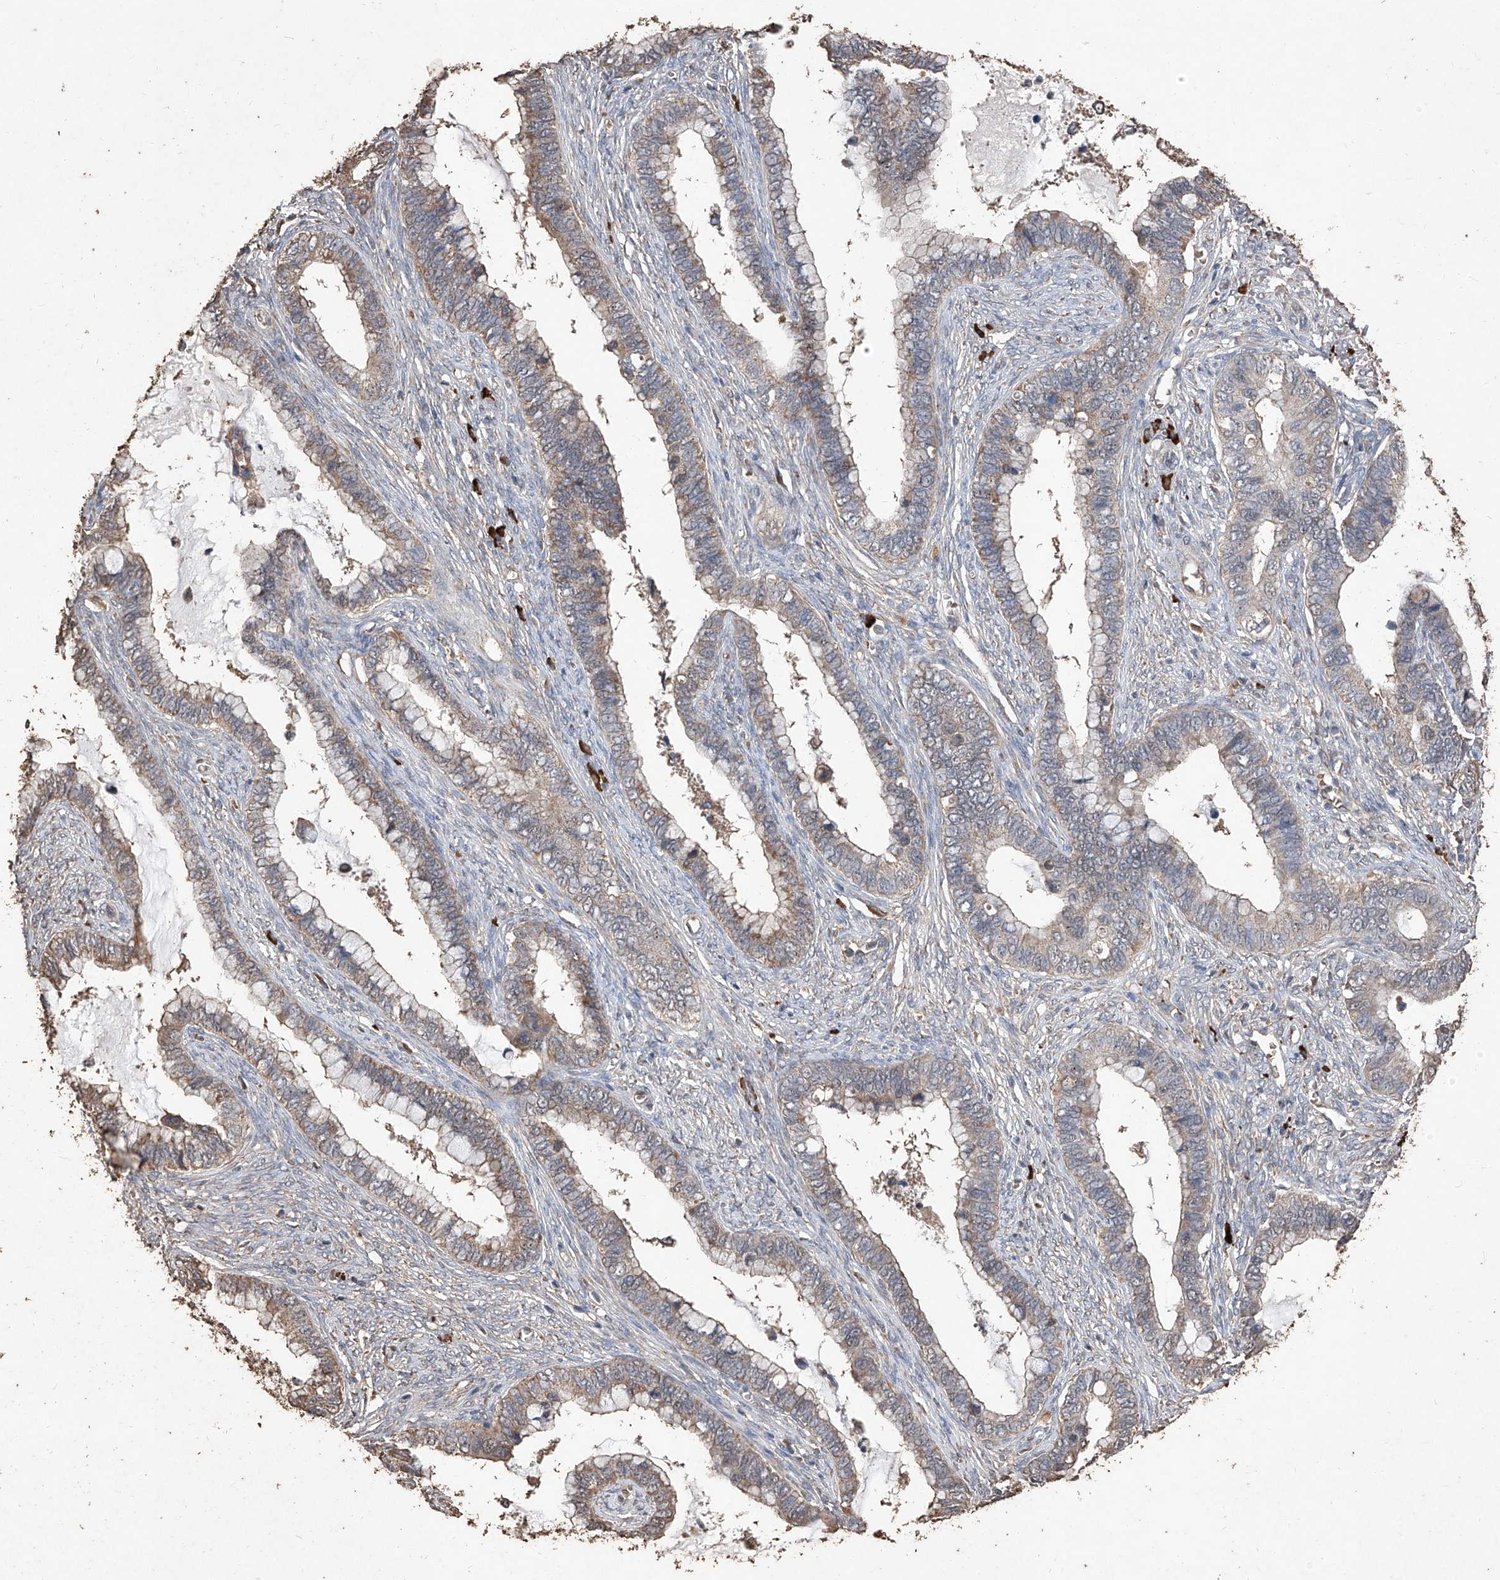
{"staining": {"intensity": "weak", "quantity": "25%-75%", "location": "cytoplasmic/membranous"}, "tissue": "cervical cancer", "cell_type": "Tumor cells", "image_type": "cancer", "snomed": [{"axis": "morphology", "description": "Adenocarcinoma, NOS"}, {"axis": "topography", "description": "Cervix"}], "caption": "The photomicrograph shows a brown stain indicating the presence of a protein in the cytoplasmic/membranous of tumor cells in cervical adenocarcinoma.", "gene": "EML1", "patient": {"sex": "female", "age": 44}}